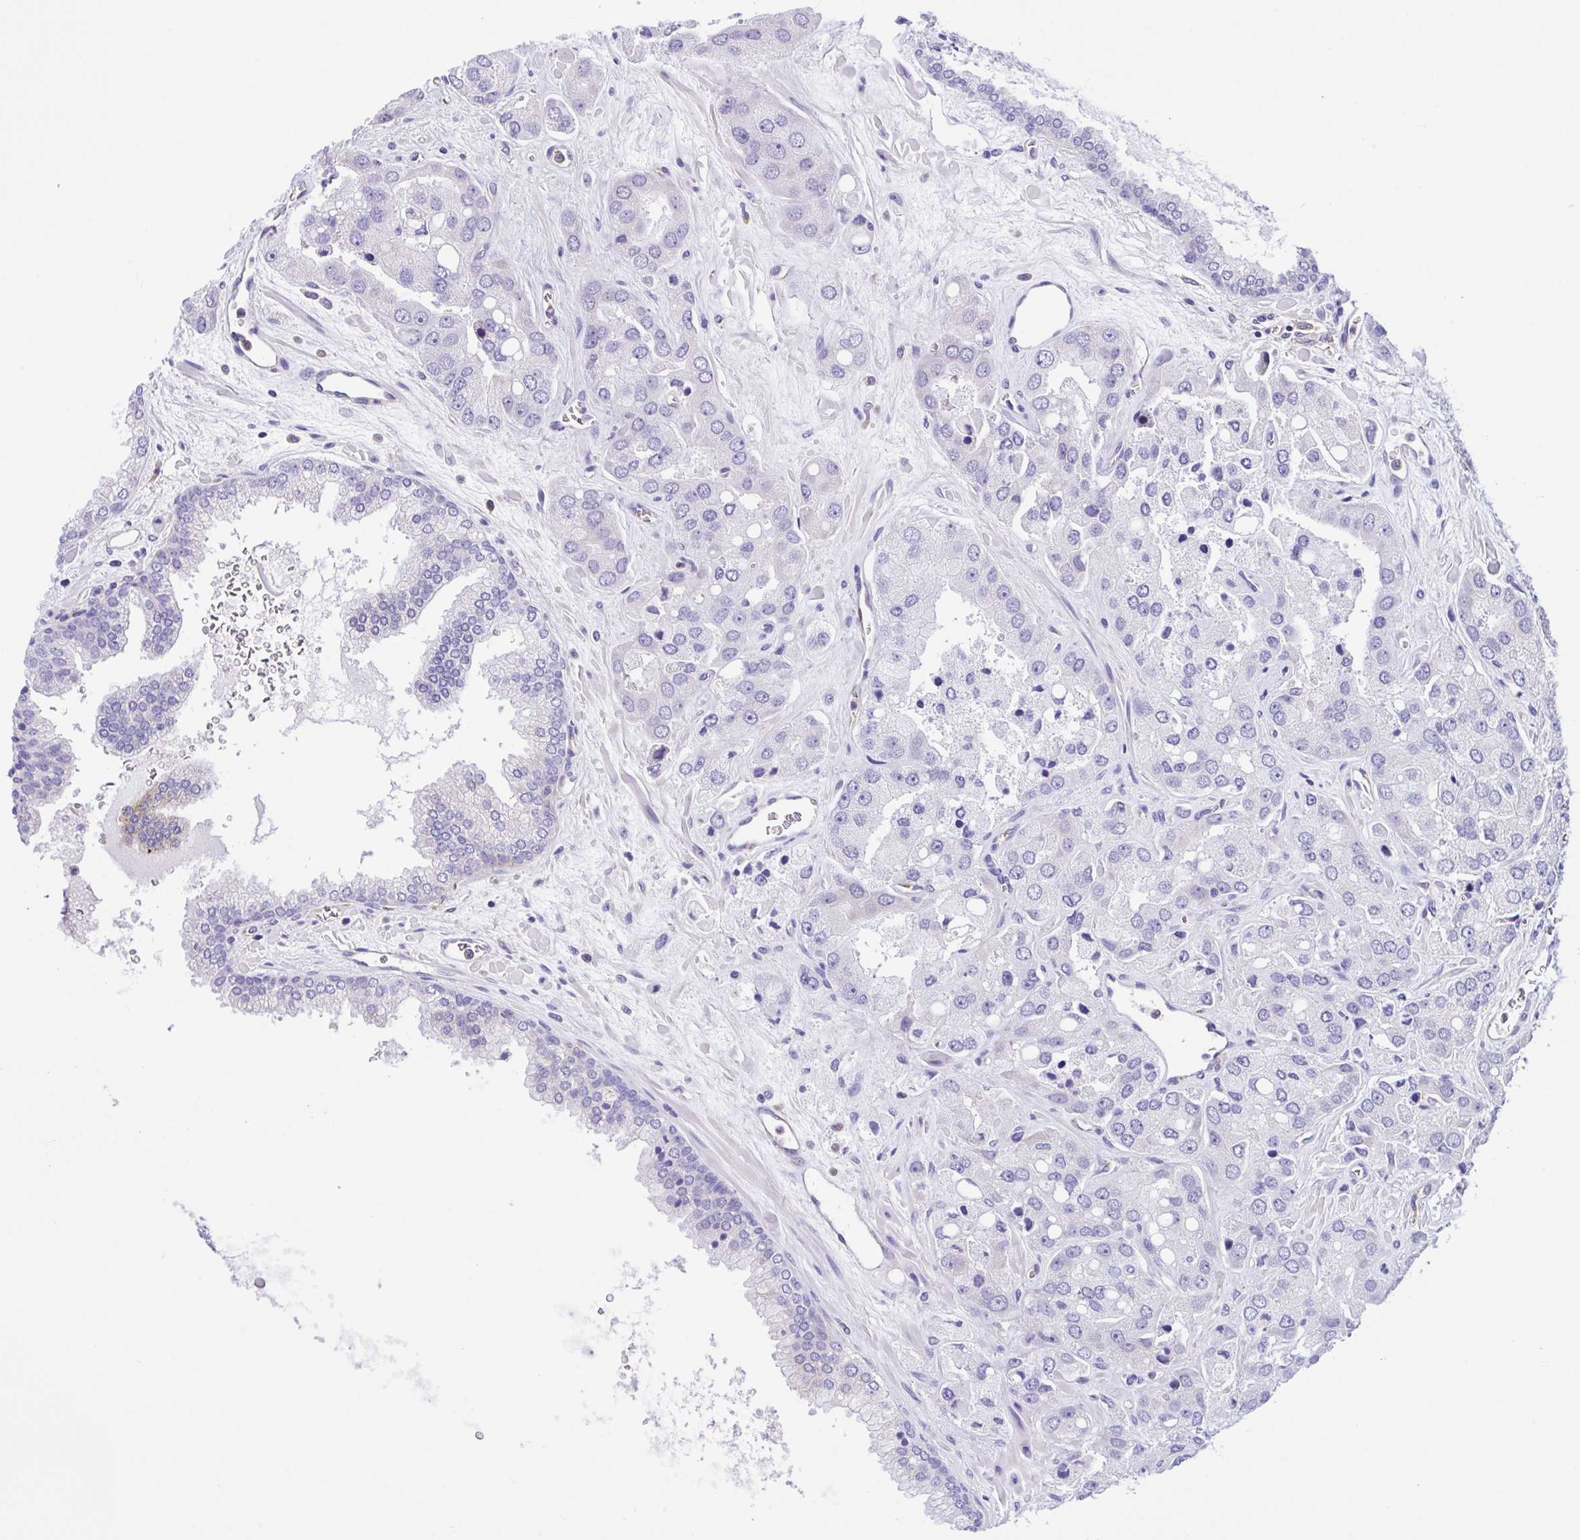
{"staining": {"intensity": "negative", "quantity": "none", "location": "none"}, "tissue": "prostate cancer", "cell_type": "Tumor cells", "image_type": "cancer", "snomed": [{"axis": "morphology", "description": "Normal tissue, NOS"}, {"axis": "morphology", "description": "Adenocarcinoma, High grade"}, {"axis": "topography", "description": "Prostate"}, {"axis": "topography", "description": "Peripheral nerve tissue"}], "caption": "Immunohistochemistry photomicrograph of neoplastic tissue: human prostate cancer (high-grade adenocarcinoma) stained with DAB (3,3'-diaminobenzidine) reveals no significant protein staining in tumor cells. The staining was performed using DAB to visualize the protein expression in brown, while the nuclei were stained in blue with hematoxylin (Magnification: 20x).", "gene": "OR51M1", "patient": {"sex": "male", "age": 68}}